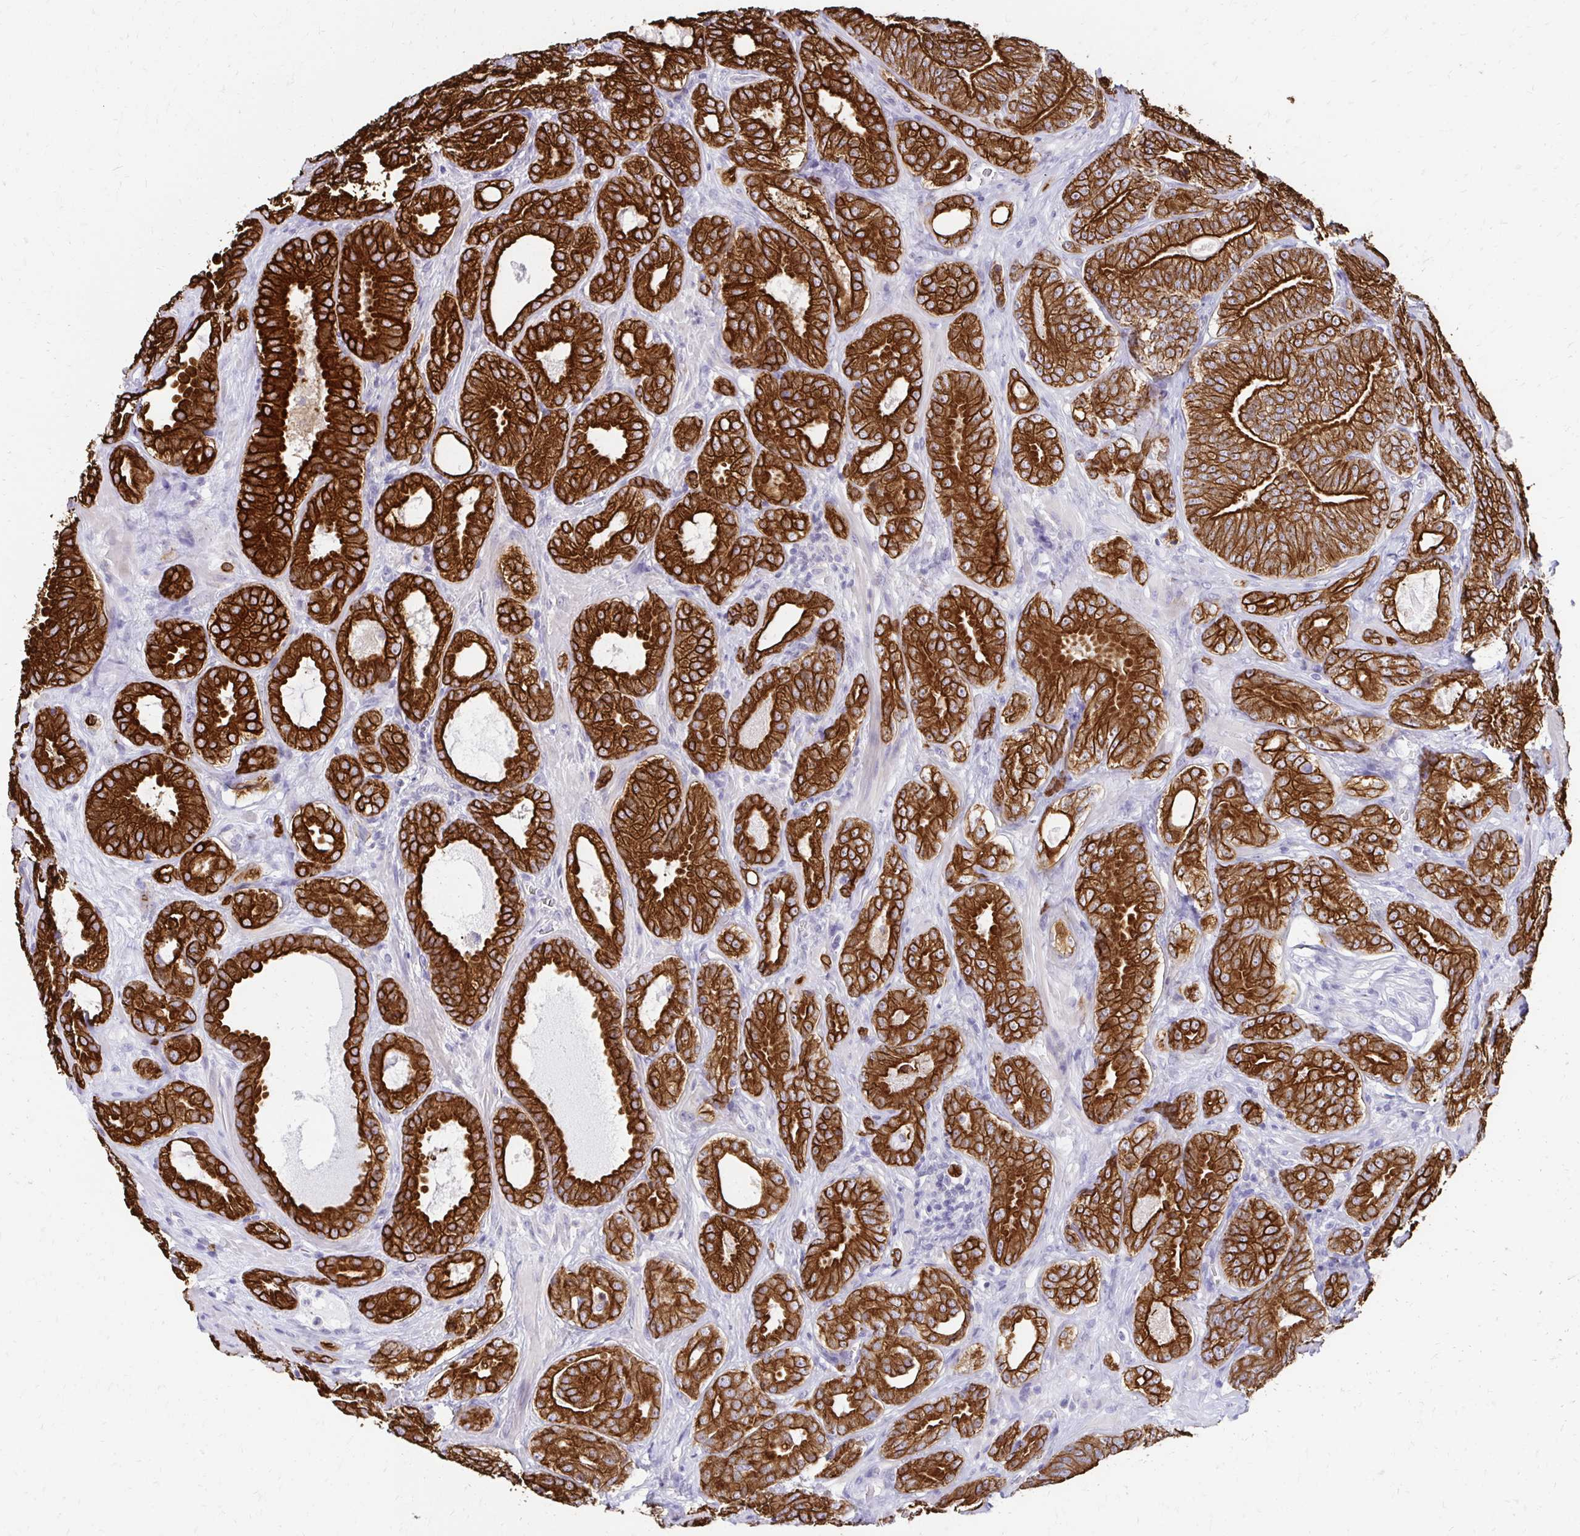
{"staining": {"intensity": "strong", "quantity": ">75%", "location": "cytoplasmic/membranous"}, "tissue": "prostate cancer", "cell_type": "Tumor cells", "image_type": "cancer", "snomed": [{"axis": "morphology", "description": "Adenocarcinoma, High grade"}, {"axis": "topography", "description": "Prostate"}], "caption": "This photomicrograph shows IHC staining of prostate adenocarcinoma (high-grade), with high strong cytoplasmic/membranous expression in about >75% of tumor cells.", "gene": "C1QTNF2", "patient": {"sex": "male", "age": 64}}